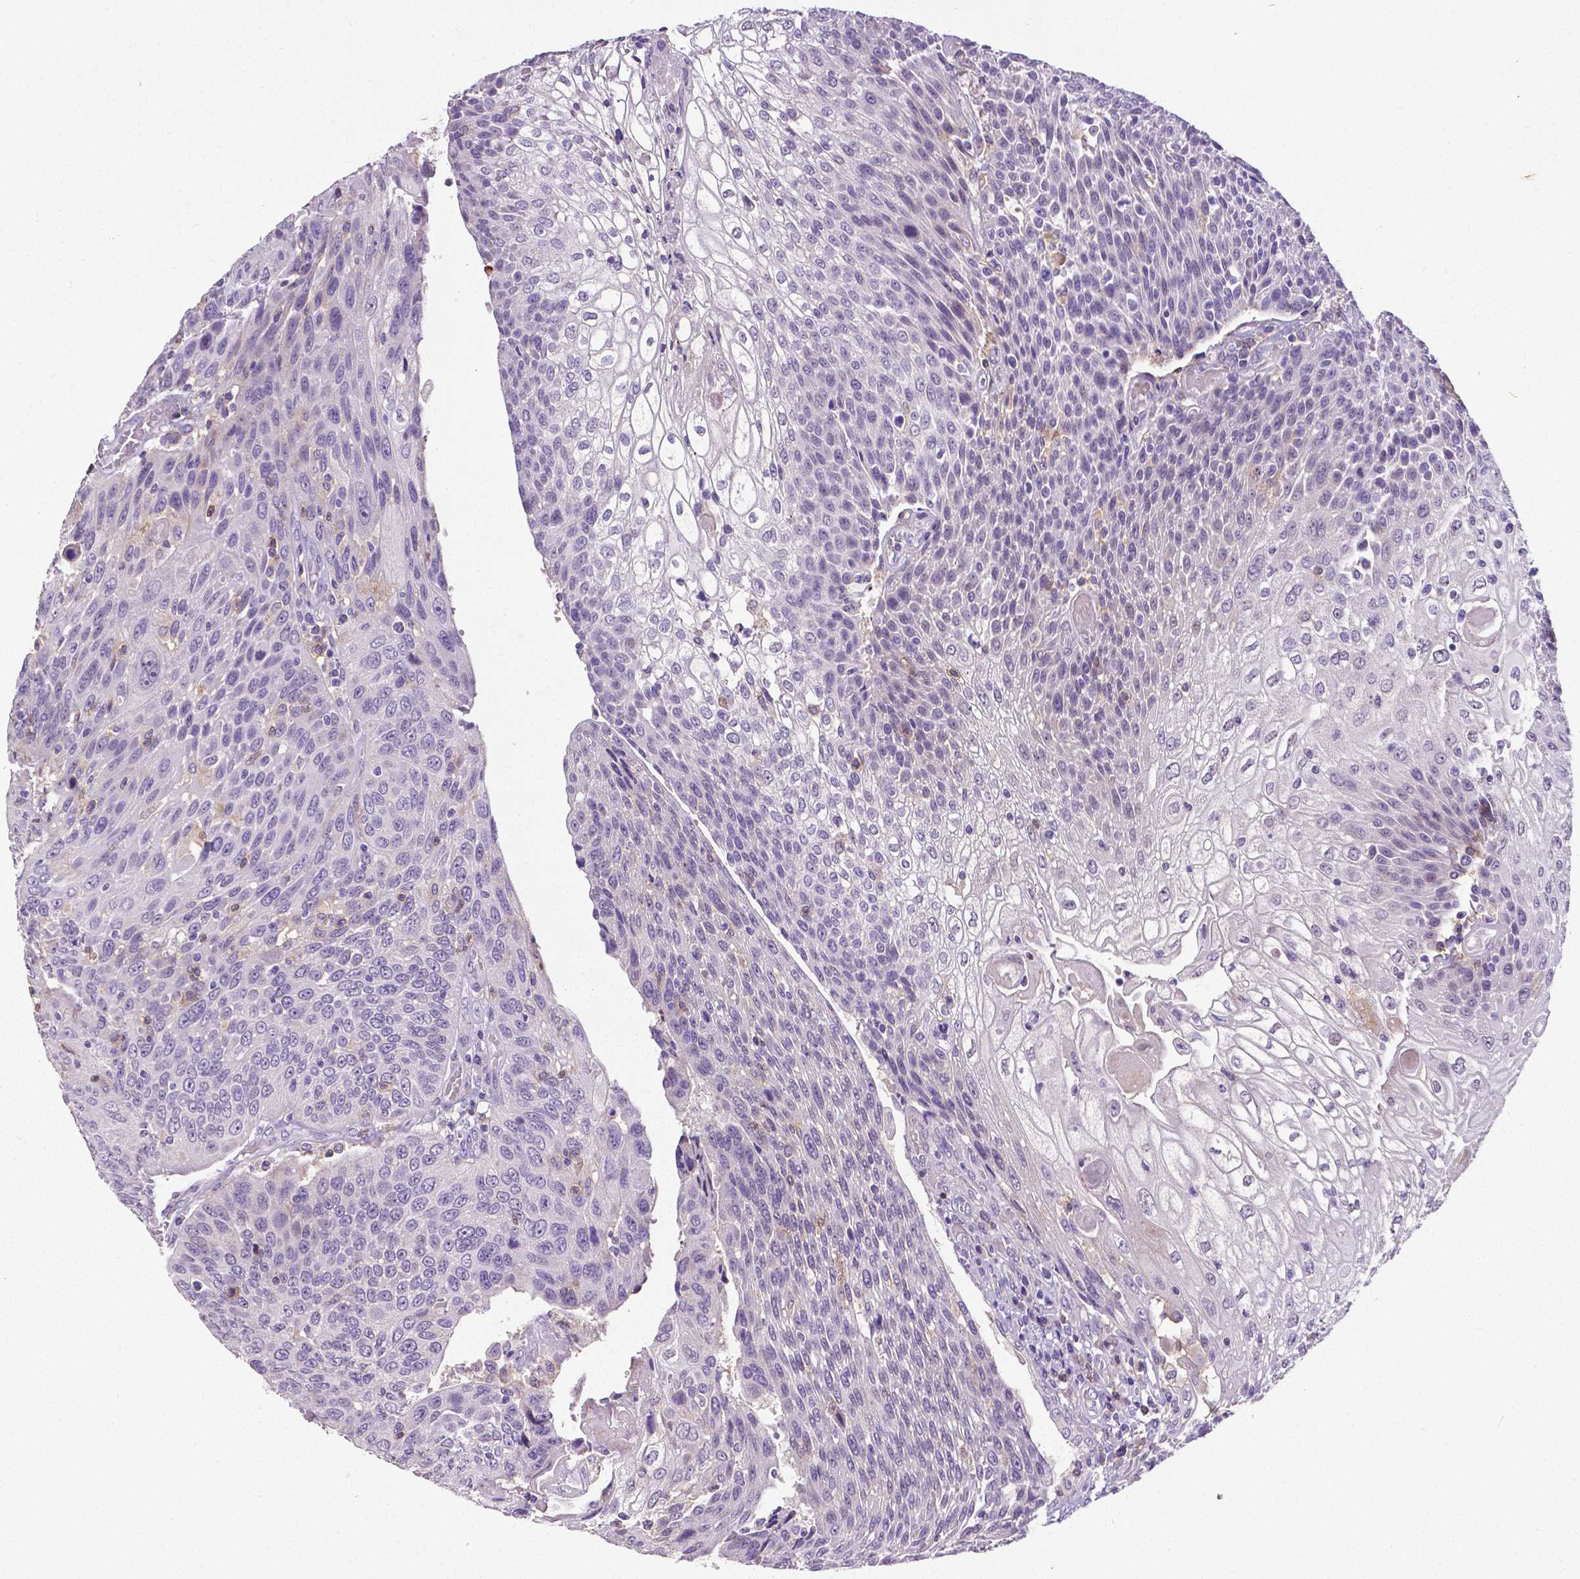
{"staining": {"intensity": "negative", "quantity": "none", "location": "none"}, "tissue": "urothelial cancer", "cell_type": "Tumor cells", "image_type": "cancer", "snomed": [{"axis": "morphology", "description": "Urothelial carcinoma, High grade"}, {"axis": "topography", "description": "Urinary bladder"}], "caption": "A high-resolution histopathology image shows IHC staining of urothelial cancer, which reveals no significant positivity in tumor cells.", "gene": "CD4", "patient": {"sex": "female", "age": 70}}